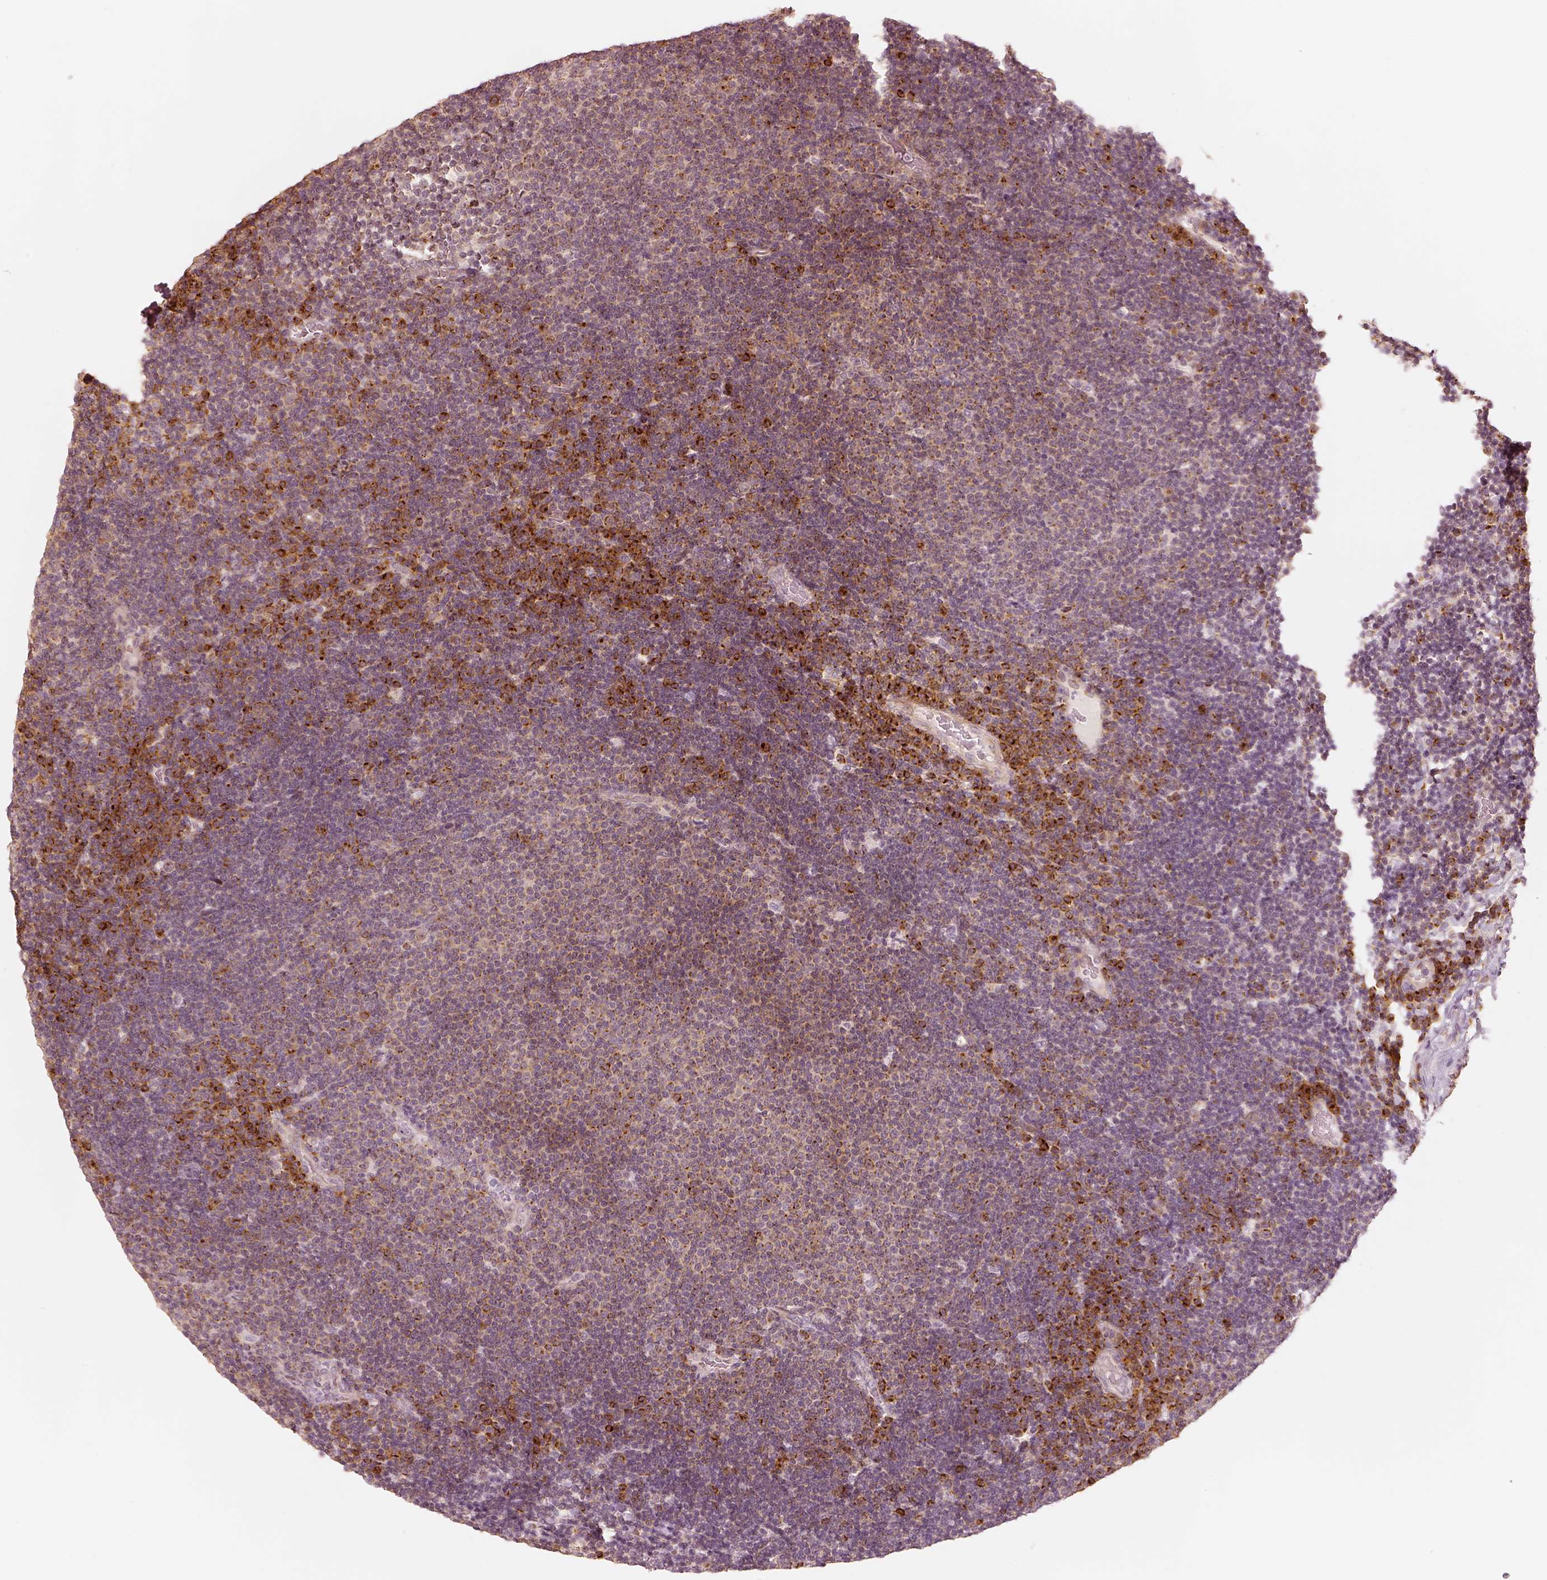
{"staining": {"intensity": "moderate", "quantity": "<25%", "location": "cytoplasmic/membranous"}, "tissue": "lymphoma", "cell_type": "Tumor cells", "image_type": "cancer", "snomed": [{"axis": "morphology", "description": "Malignant lymphoma, non-Hodgkin's type, Low grade"}, {"axis": "topography", "description": "Brain"}], "caption": "A brown stain shows moderate cytoplasmic/membranous staining of a protein in human low-grade malignant lymphoma, non-Hodgkin's type tumor cells.", "gene": "GORASP2", "patient": {"sex": "female", "age": 66}}